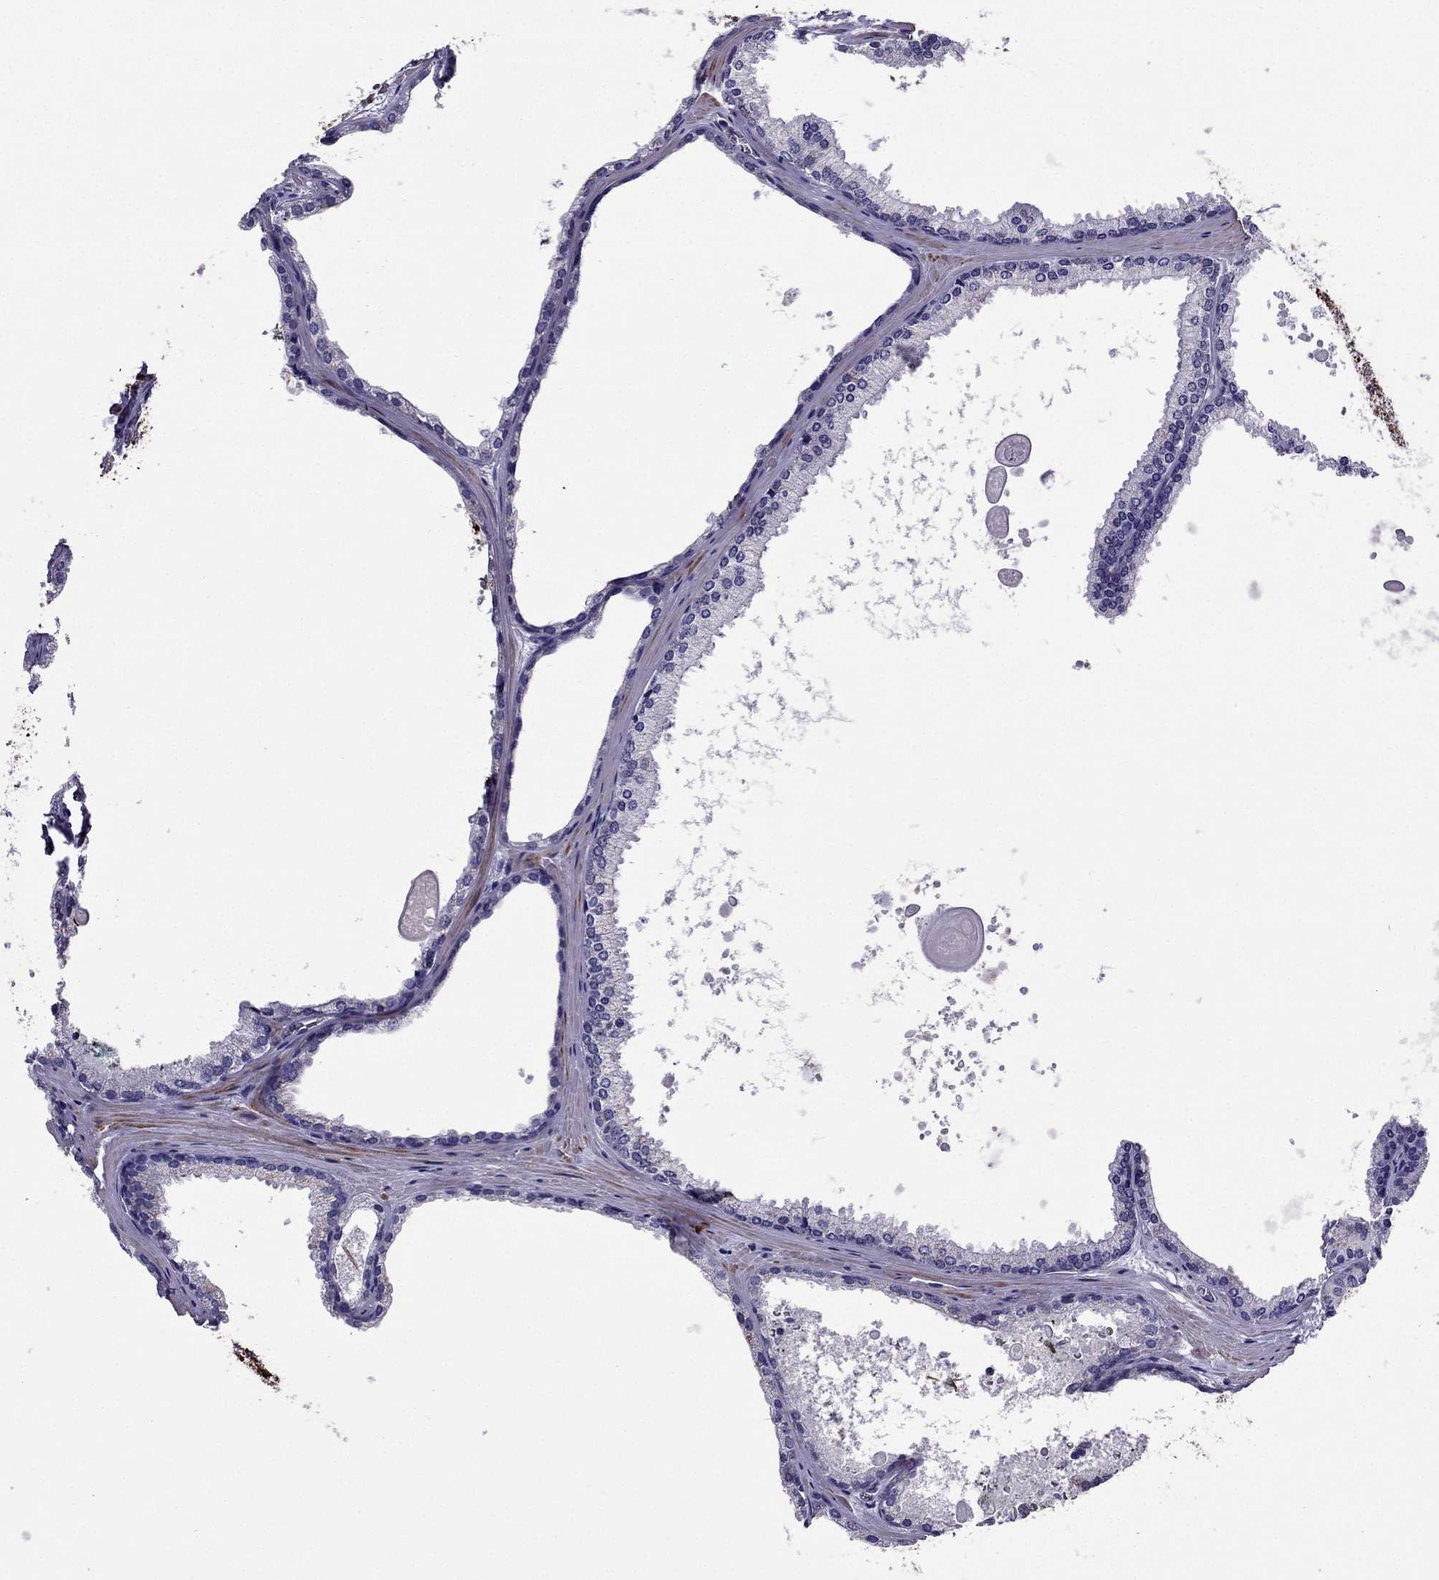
{"staining": {"intensity": "negative", "quantity": "none", "location": "none"}, "tissue": "prostate cancer", "cell_type": "Tumor cells", "image_type": "cancer", "snomed": [{"axis": "morphology", "description": "Adenocarcinoma, Low grade"}, {"axis": "topography", "description": "Prostate"}], "caption": "IHC histopathology image of neoplastic tissue: prostate adenocarcinoma (low-grade) stained with DAB (3,3'-diaminobenzidine) exhibits no significant protein staining in tumor cells.", "gene": "DSC1", "patient": {"sex": "male", "age": 56}}